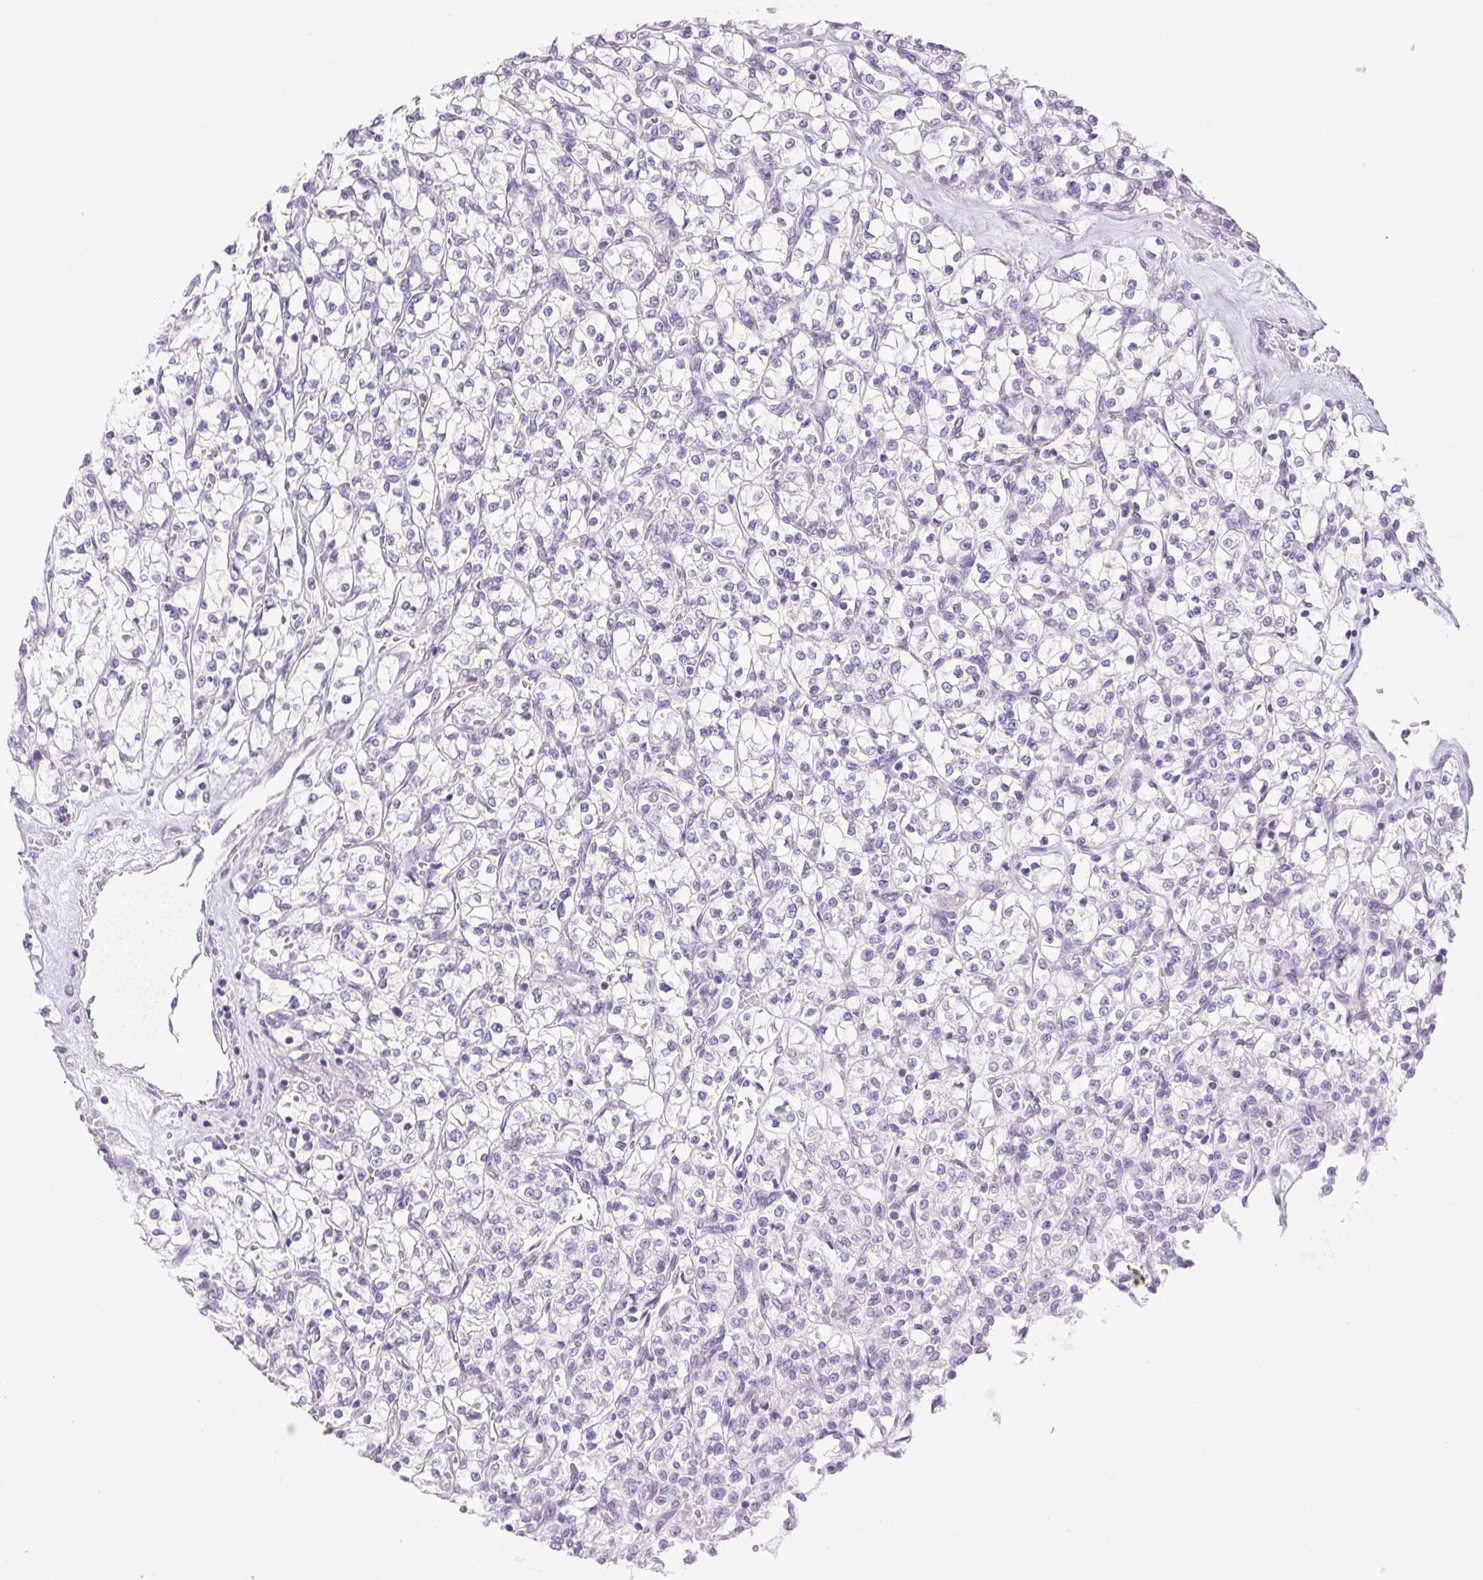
{"staining": {"intensity": "negative", "quantity": "none", "location": "none"}, "tissue": "renal cancer", "cell_type": "Tumor cells", "image_type": "cancer", "snomed": [{"axis": "morphology", "description": "Adenocarcinoma, NOS"}, {"axis": "topography", "description": "Kidney"}], "caption": "Human renal cancer (adenocarcinoma) stained for a protein using immunohistochemistry shows no positivity in tumor cells.", "gene": "PAPPA2", "patient": {"sex": "female", "age": 64}}